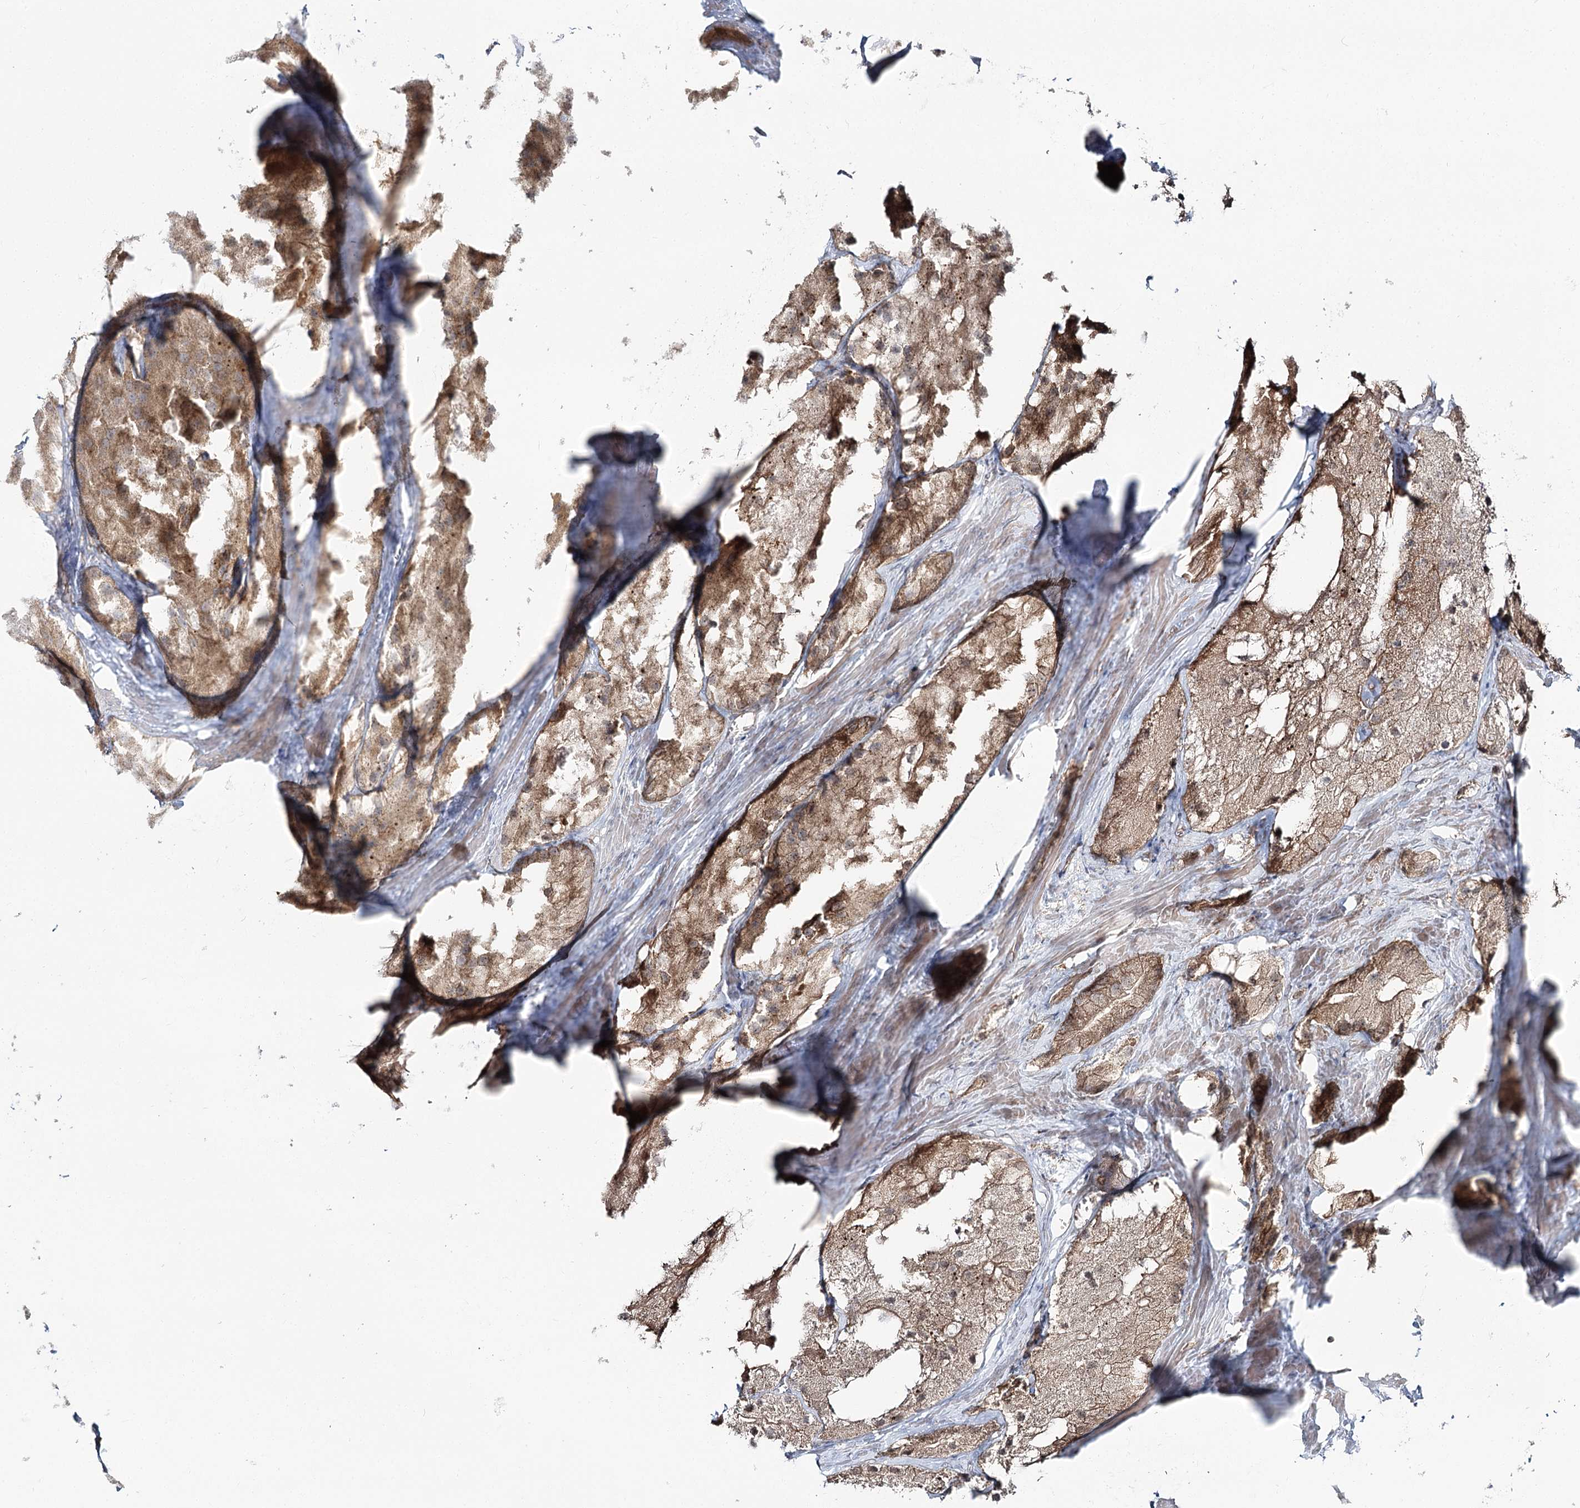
{"staining": {"intensity": "moderate", "quantity": ">75%", "location": "cytoplasmic/membranous"}, "tissue": "prostate cancer", "cell_type": "Tumor cells", "image_type": "cancer", "snomed": [{"axis": "morphology", "description": "Adenocarcinoma, Low grade"}, {"axis": "topography", "description": "Prostate"}], "caption": "Prostate cancer was stained to show a protein in brown. There is medium levels of moderate cytoplasmic/membranous expression in about >75% of tumor cells.", "gene": "PCBD2", "patient": {"sex": "male", "age": 69}}